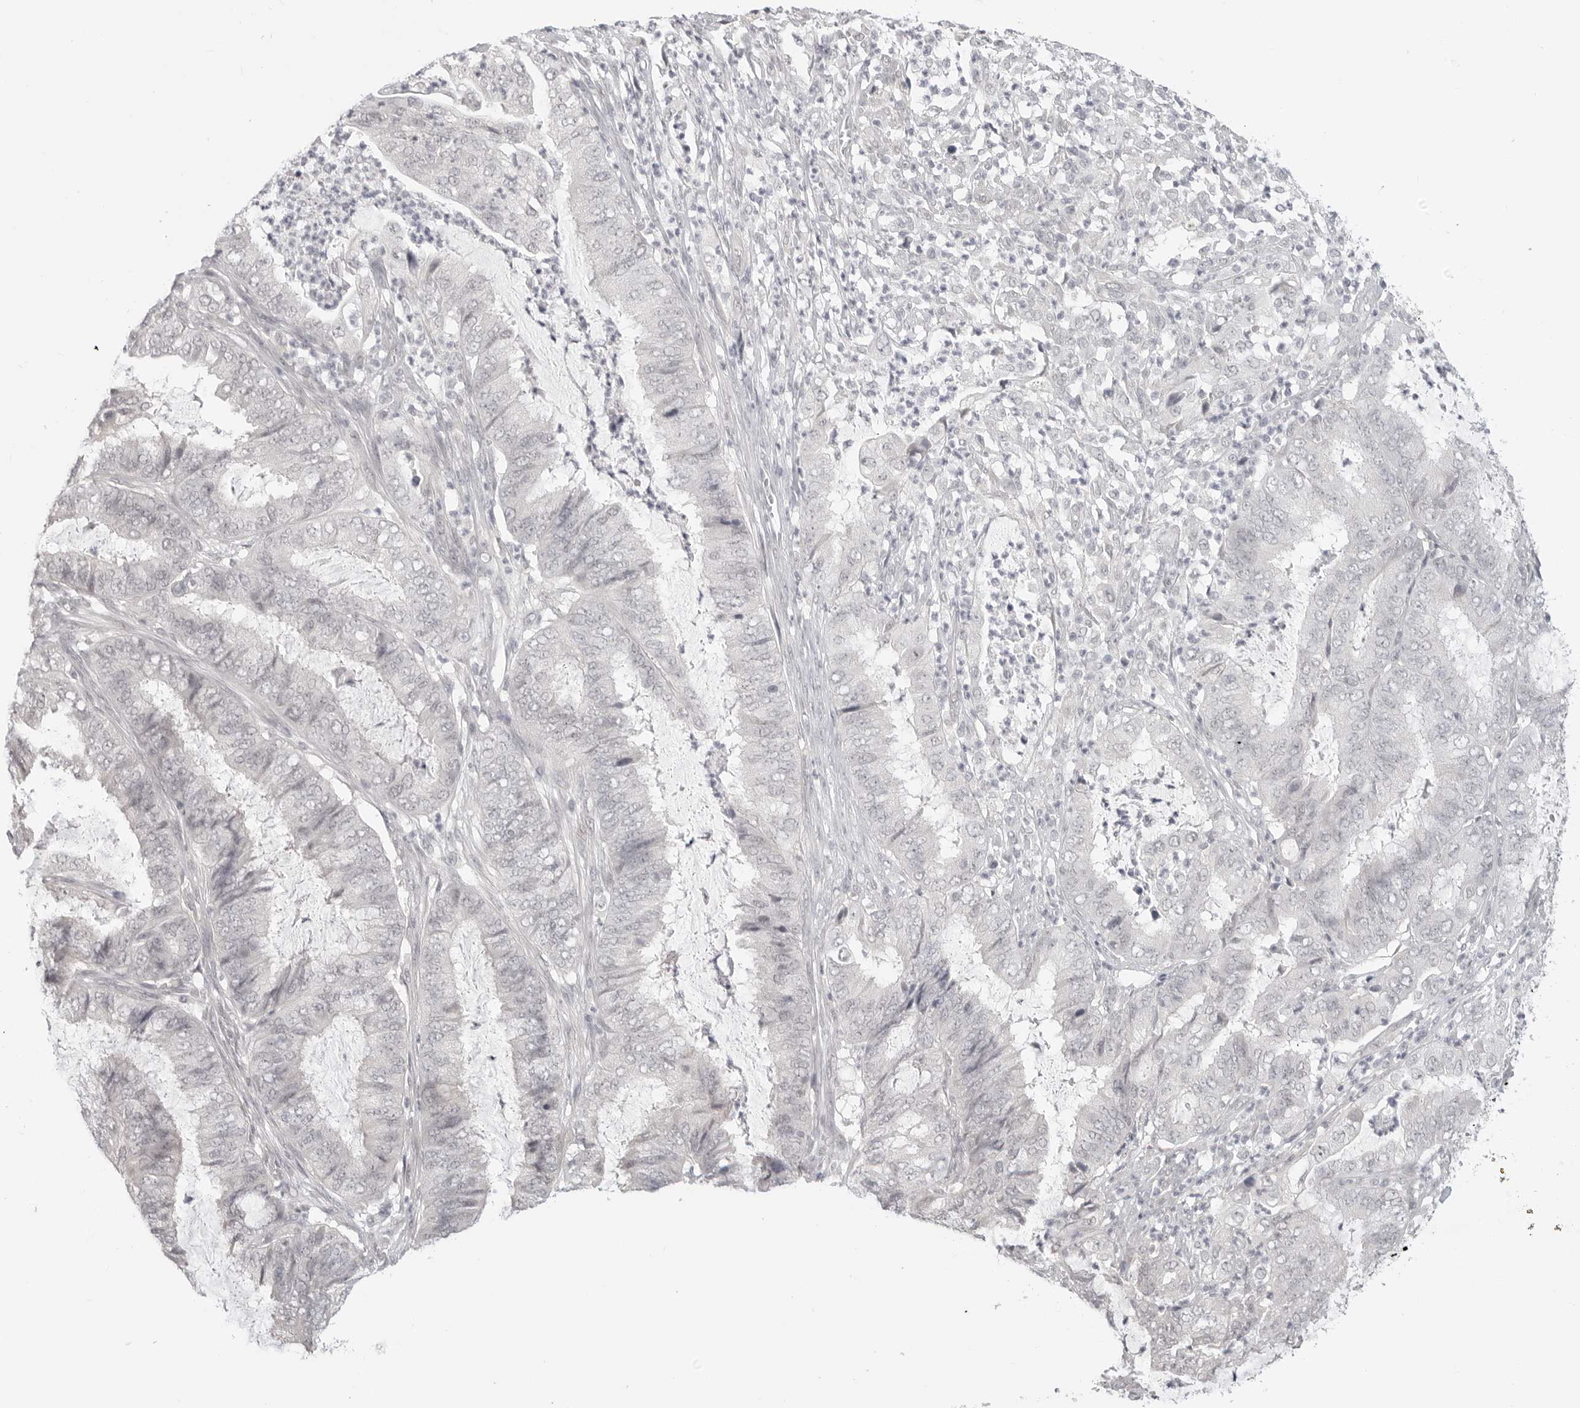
{"staining": {"intensity": "negative", "quantity": "none", "location": "none"}, "tissue": "endometrial cancer", "cell_type": "Tumor cells", "image_type": "cancer", "snomed": [{"axis": "morphology", "description": "Adenocarcinoma, NOS"}, {"axis": "topography", "description": "Endometrium"}], "caption": "Immunohistochemical staining of adenocarcinoma (endometrial) reveals no significant staining in tumor cells. (Immunohistochemistry (ihc), brightfield microscopy, high magnification).", "gene": "KLK11", "patient": {"sex": "female", "age": 49}}